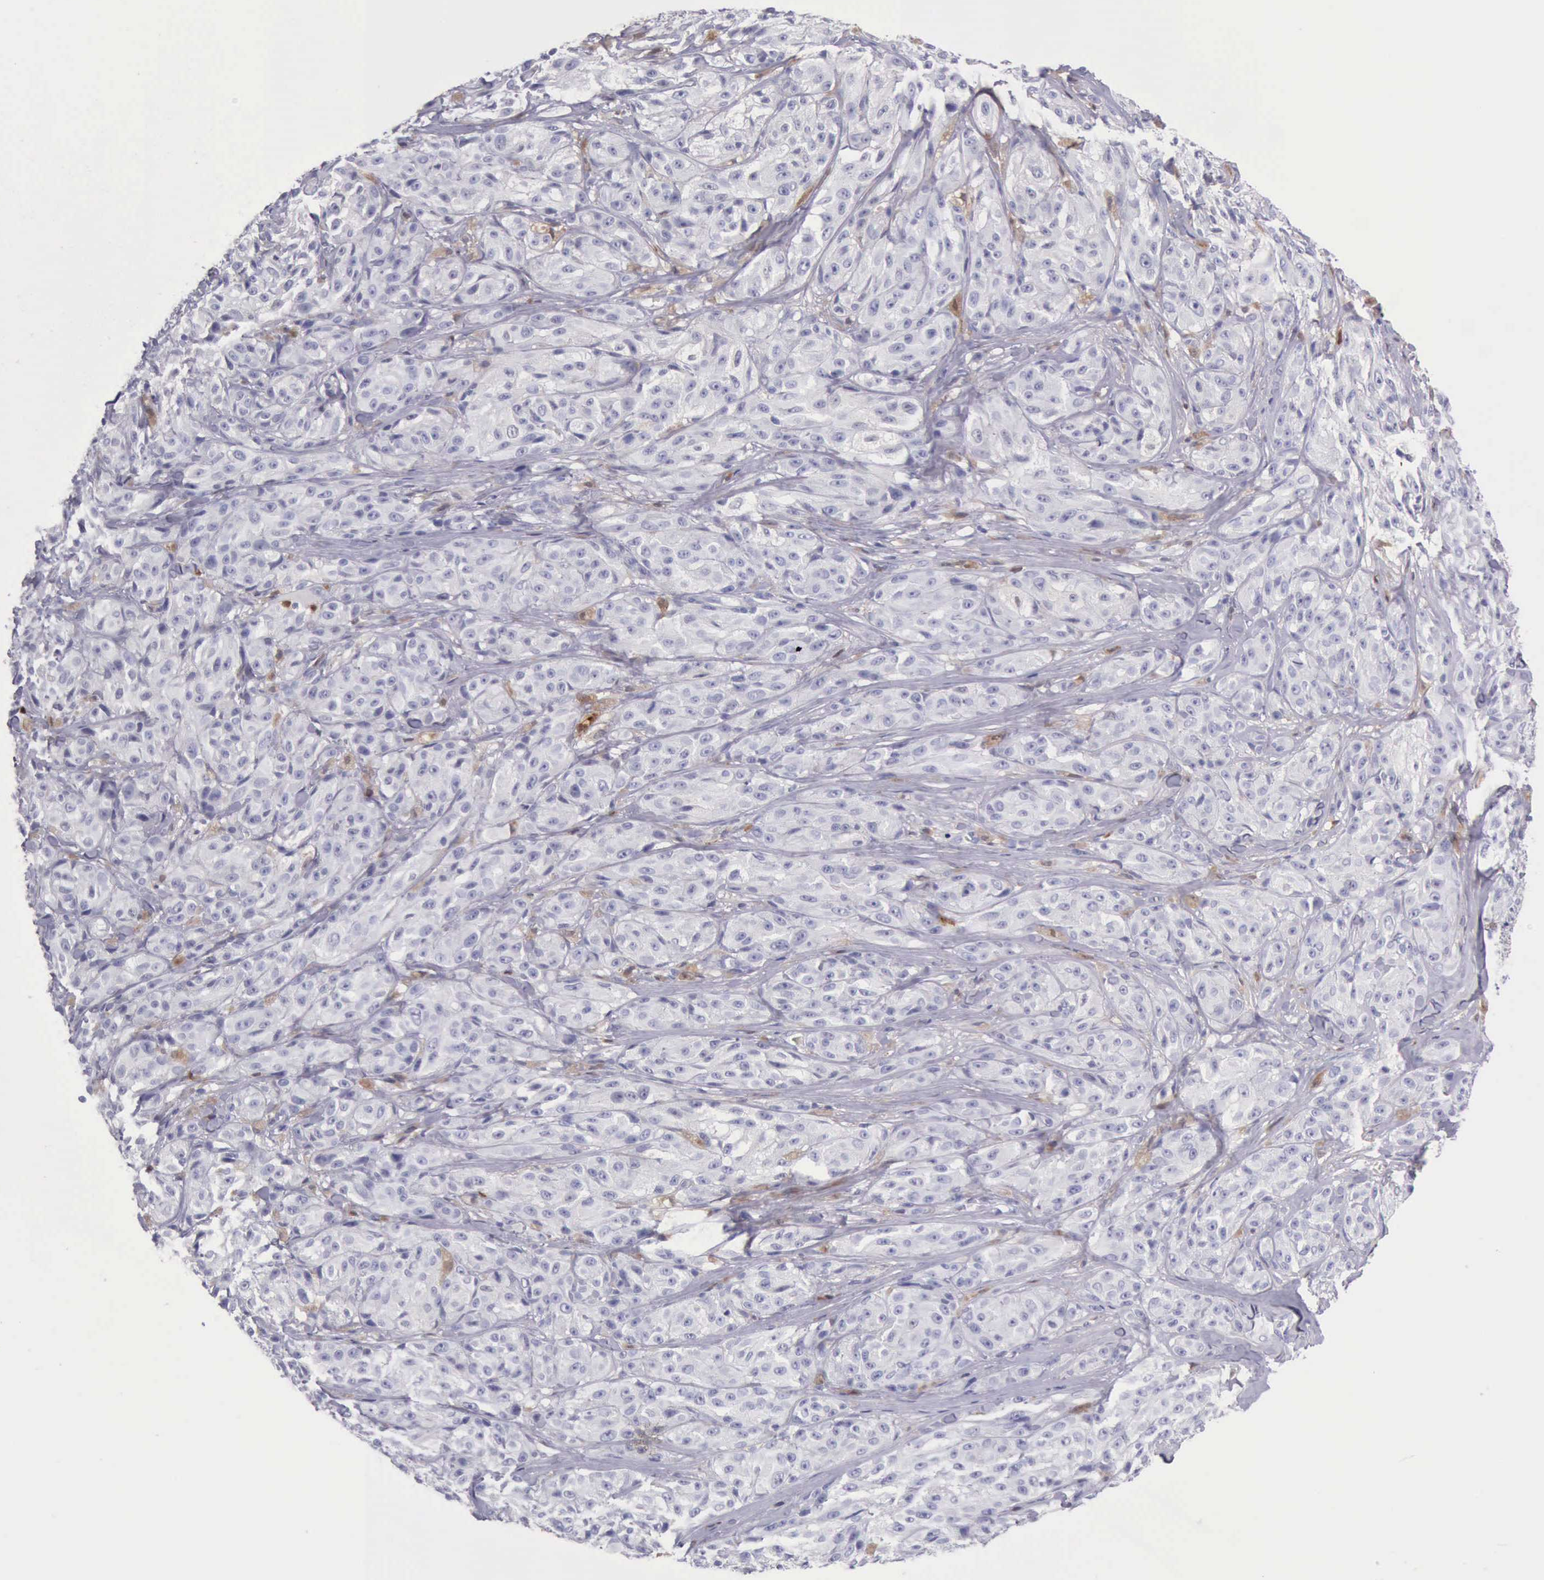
{"staining": {"intensity": "negative", "quantity": "none", "location": "none"}, "tissue": "melanoma", "cell_type": "Tumor cells", "image_type": "cancer", "snomed": [{"axis": "morphology", "description": "Malignant melanoma, NOS"}, {"axis": "topography", "description": "Skin"}], "caption": "Immunohistochemistry (IHC) of melanoma displays no staining in tumor cells.", "gene": "CSTA", "patient": {"sex": "male", "age": 56}}